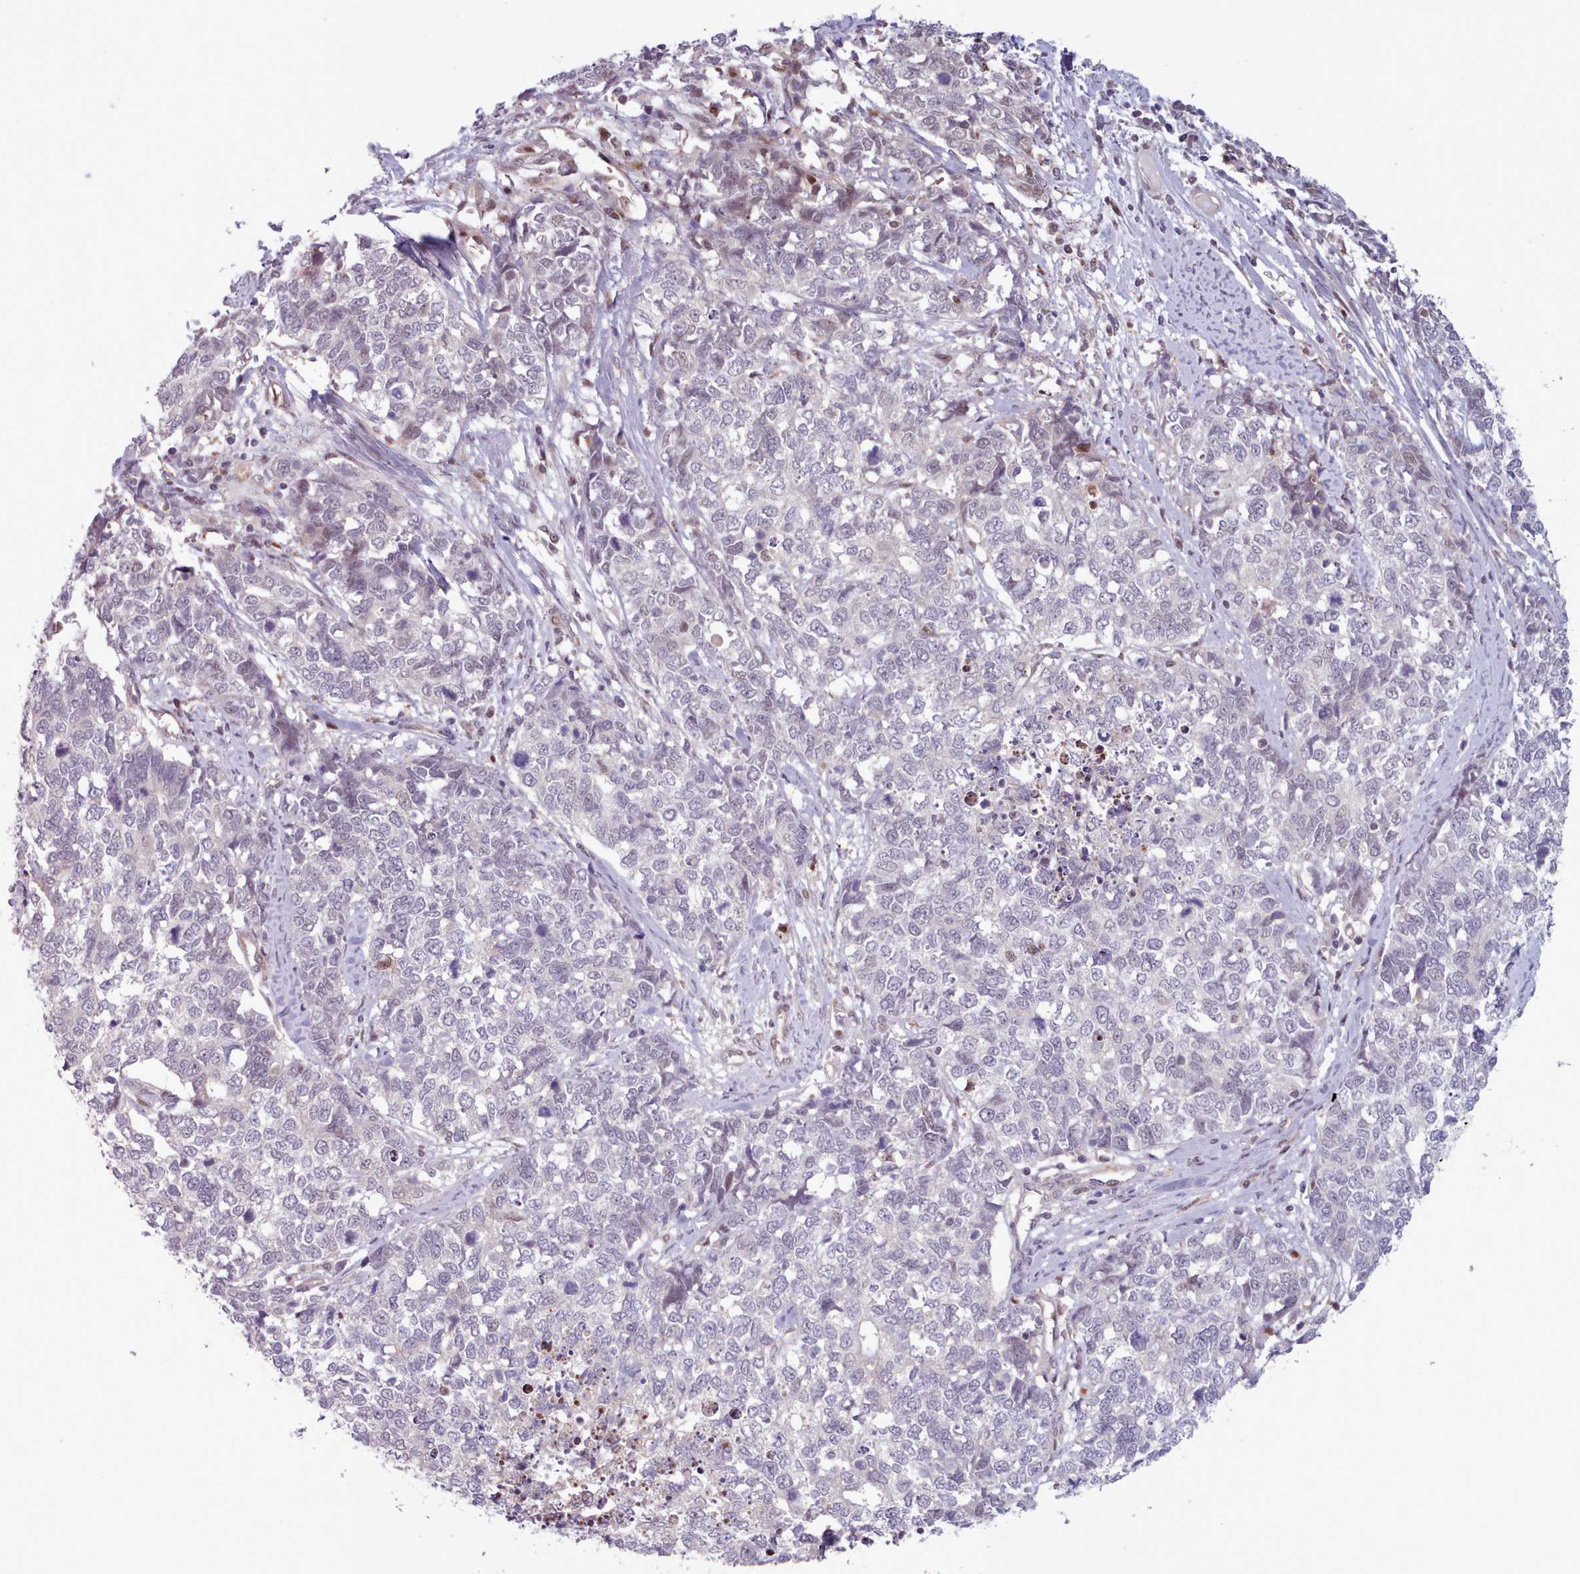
{"staining": {"intensity": "negative", "quantity": "none", "location": "none"}, "tissue": "cervical cancer", "cell_type": "Tumor cells", "image_type": "cancer", "snomed": [{"axis": "morphology", "description": "Squamous cell carcinoma, NOS"}, {"axis": "topography", "description": "Cervix"}], "caption": "Immunohistochemistry image of neoplastic tissue: human cervical cancer stained with DAB (3,3'-diaminobenzidine) exhibits no significant protein positivity in tumor cells. Nuclei are stained in blue.", "gene": "KBTBD7", "patient": {"sex": "female", "age": 63}}